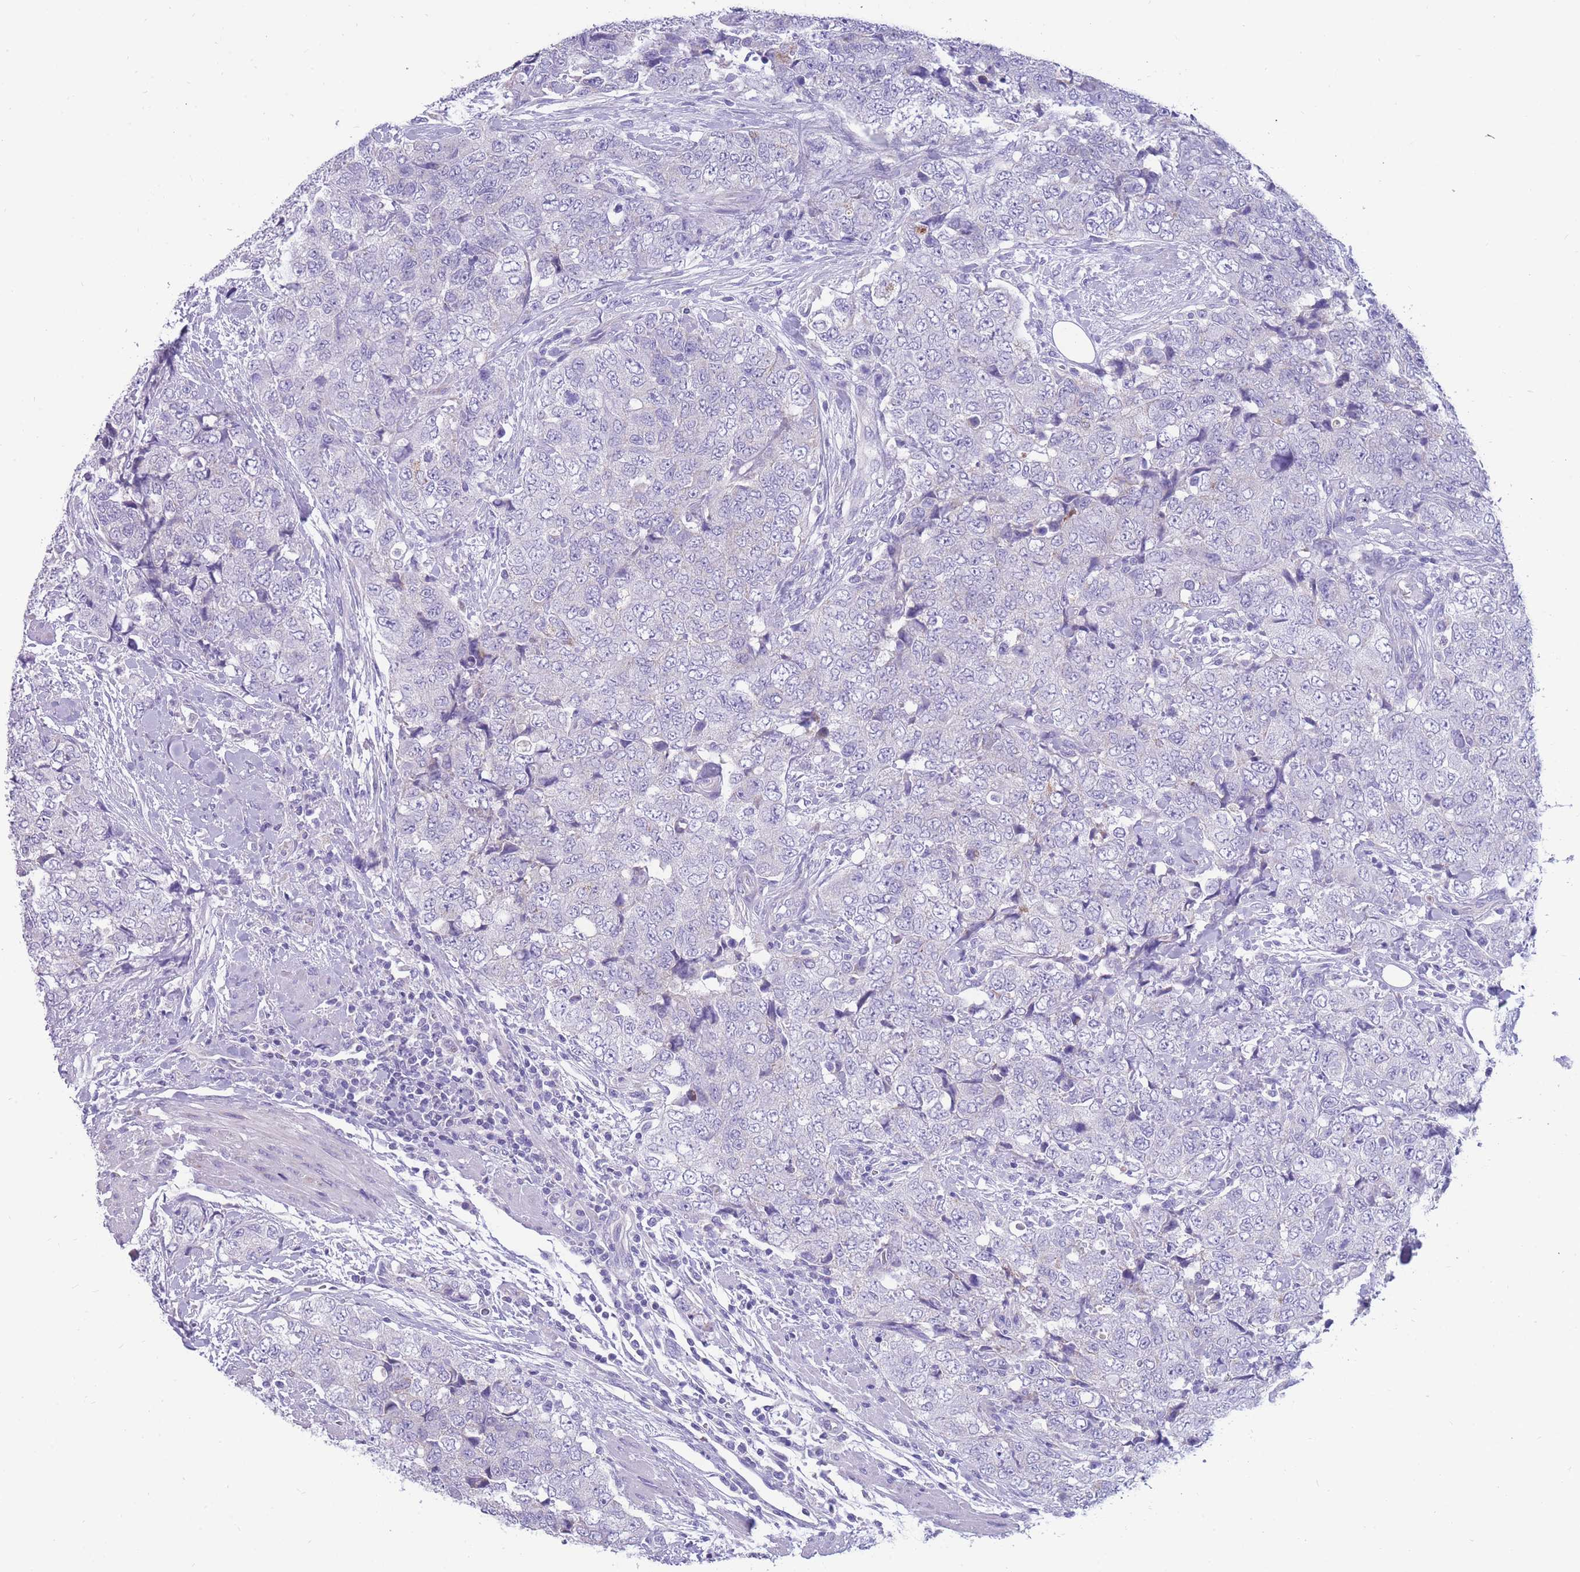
{"staining": {"intensity": "negative", "quantity": "none", "location": "none"}, "tissue": "urothelial cancer", "cell_type": "Tumor cells", "image_type": "cancer", "snomed": [{"axis": "morphology", "description": "Urothelial carcinoma, High grade"}, {"axis": "topography", "description": "Urinary bladder"}], "caption": "DAB immunohistochemical staining of human urothelial cancer displays no significant positivity in tumor cells.", "gene": "INTS2", "patient": {"sex": "female", "age": 78}}